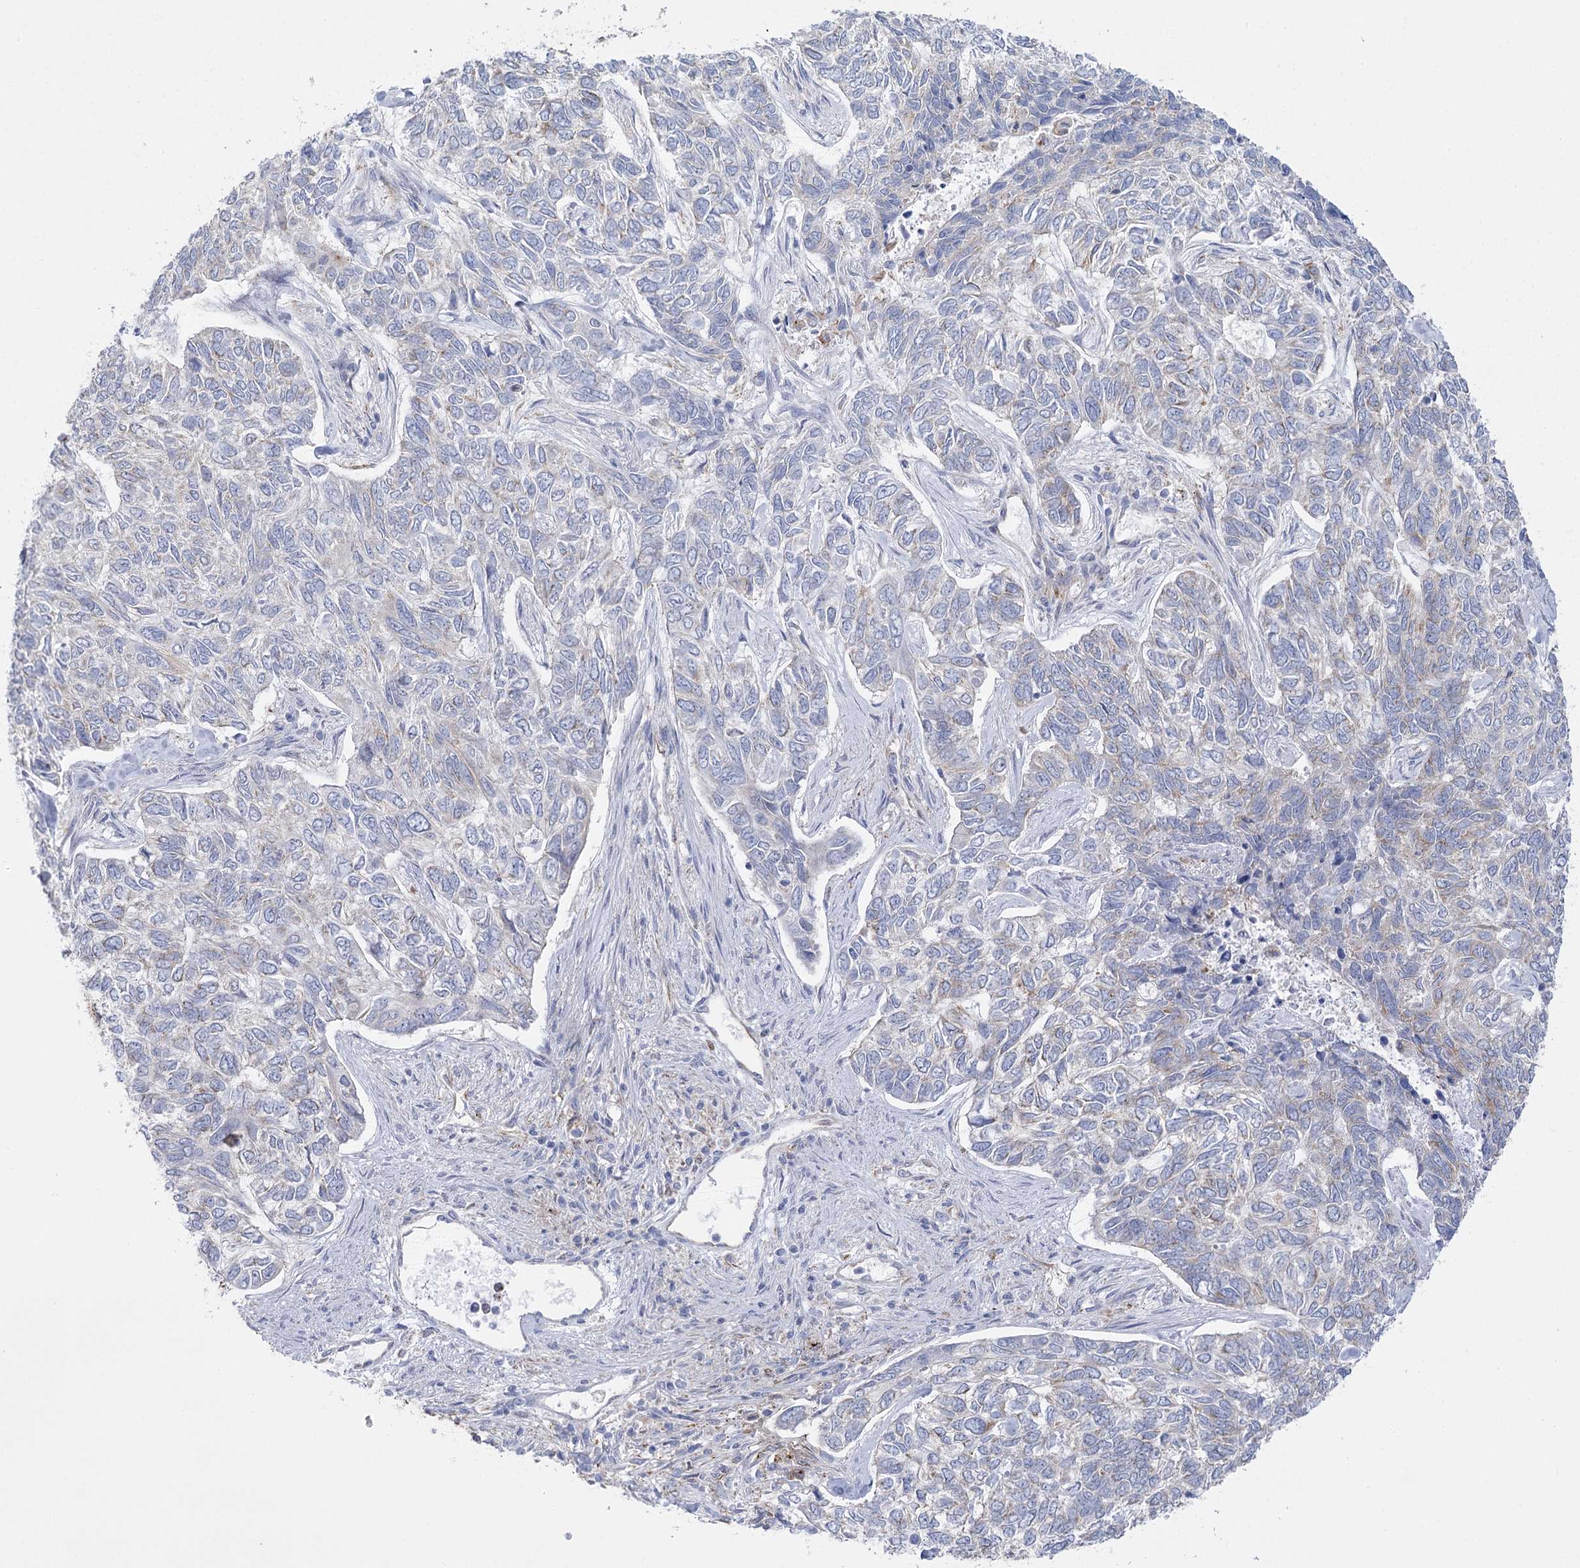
{"staining": {"intensity": "negative", "quantity": "none", "location": "none"}, "tissue": "skin cancer", "cell_type": "Tumor cells", "image_type": "cancer", "snomed": [{"axis": "morphology", "description": "Basal cell carcinoma"}, {"axis": "topography", "description": "Skin"}], "caption": "High magnification brightfield microscopy of basal cell carcinoma (skin) stained with DAB (brown) and counterstained with hematoxylin (blue): tumor cells show no significant positivity.", "gene": "CCDC88A", "patient": {"sex": "female", "age": 65}}